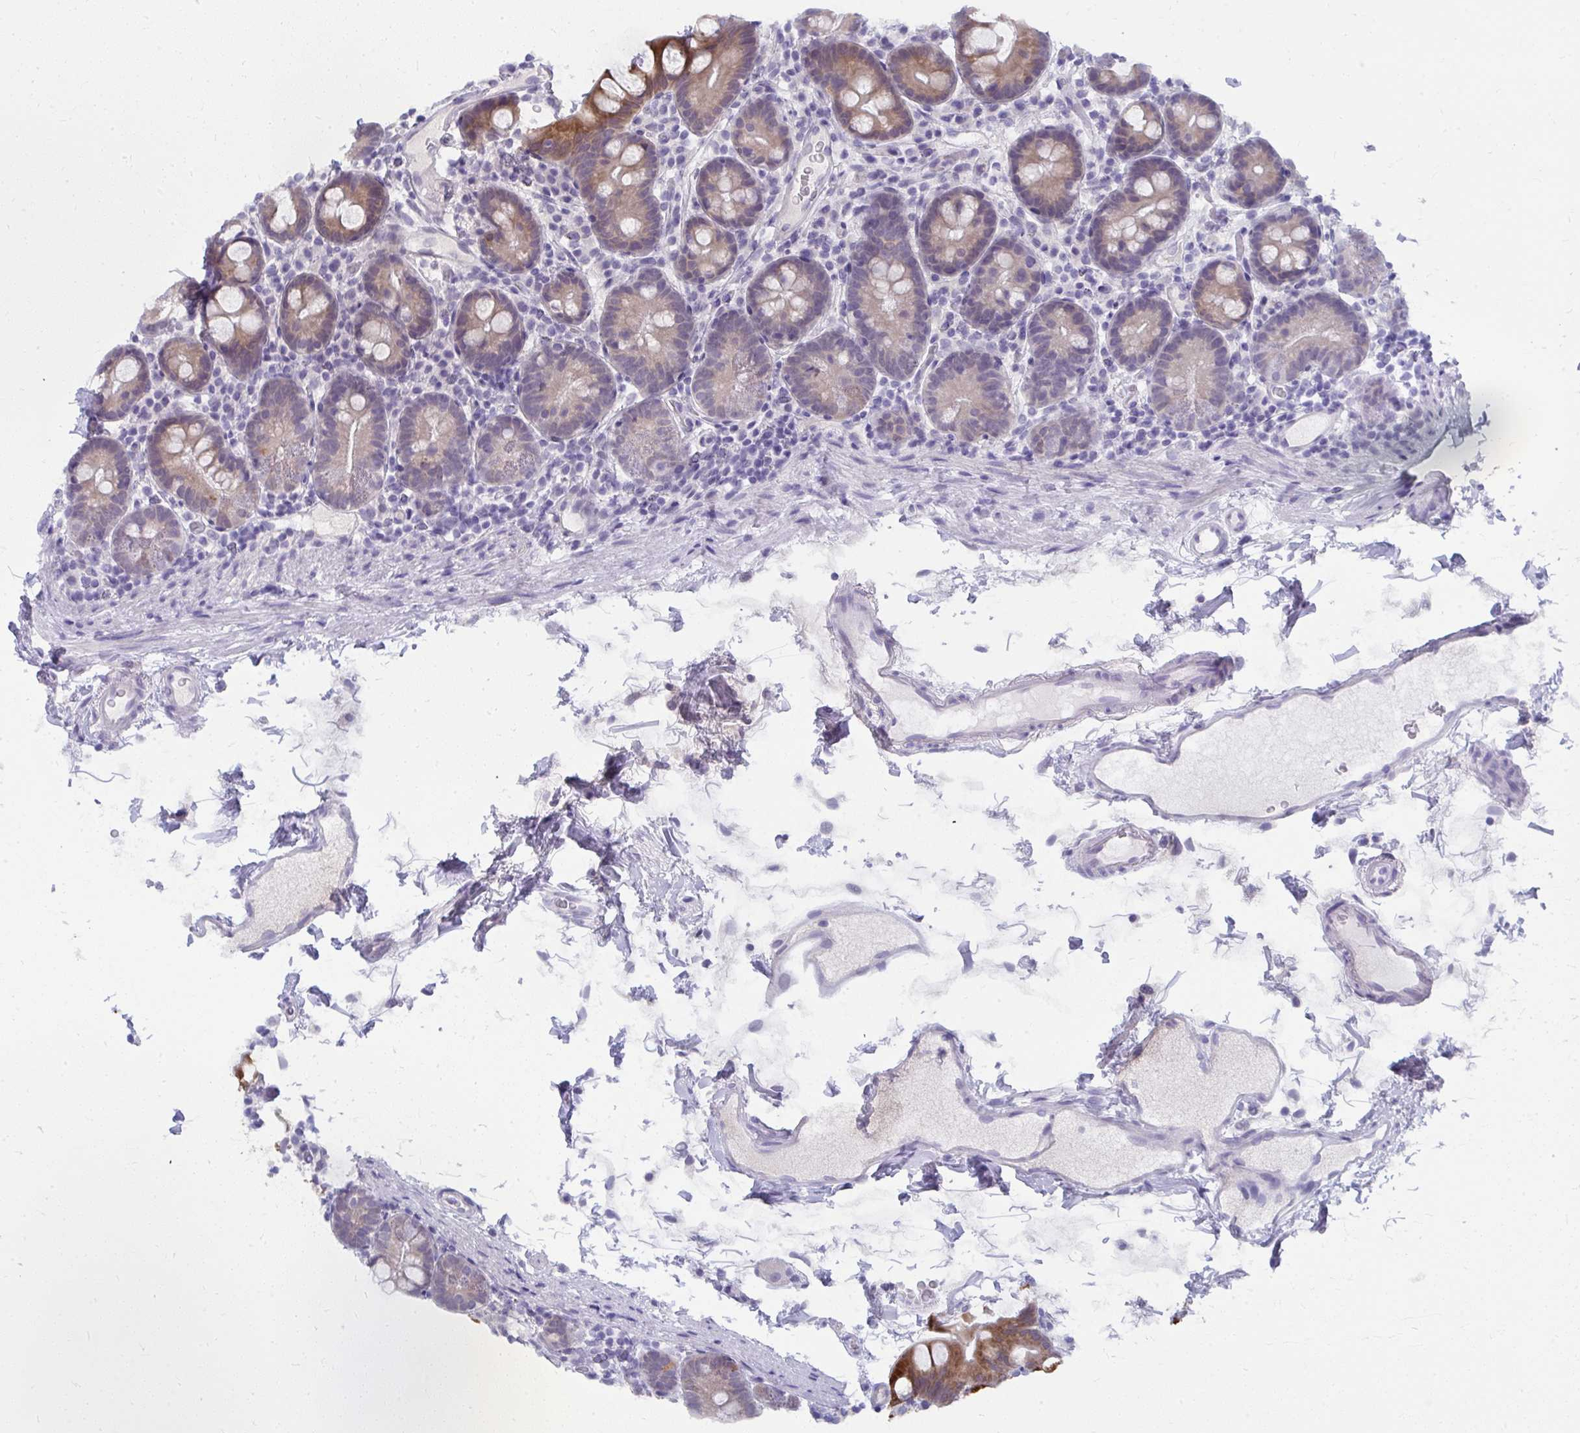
{"staining": {"intensity": "strong", "quantity": "25%-75%", "location": "cytoplasmic/membranous"}, "tissue": "small intestine", "cell_type": "Glandular cells", "image_type": "normal", "snomed": [{"axis": "morphology", "description": "Normal tissue, NOS"}, {"axis": "topography", "description": "Small intestine"}], "caption": "Strong cytoplasmic/membranous positivity is present in about 25%-75% of glandular cells in normal small intestine. Immunohistochemistry stains the protein of interest in brown and the nuclei are stained blue.", "gene": "UGT3A2", "patient": {"sex": "female", "age": 68}}